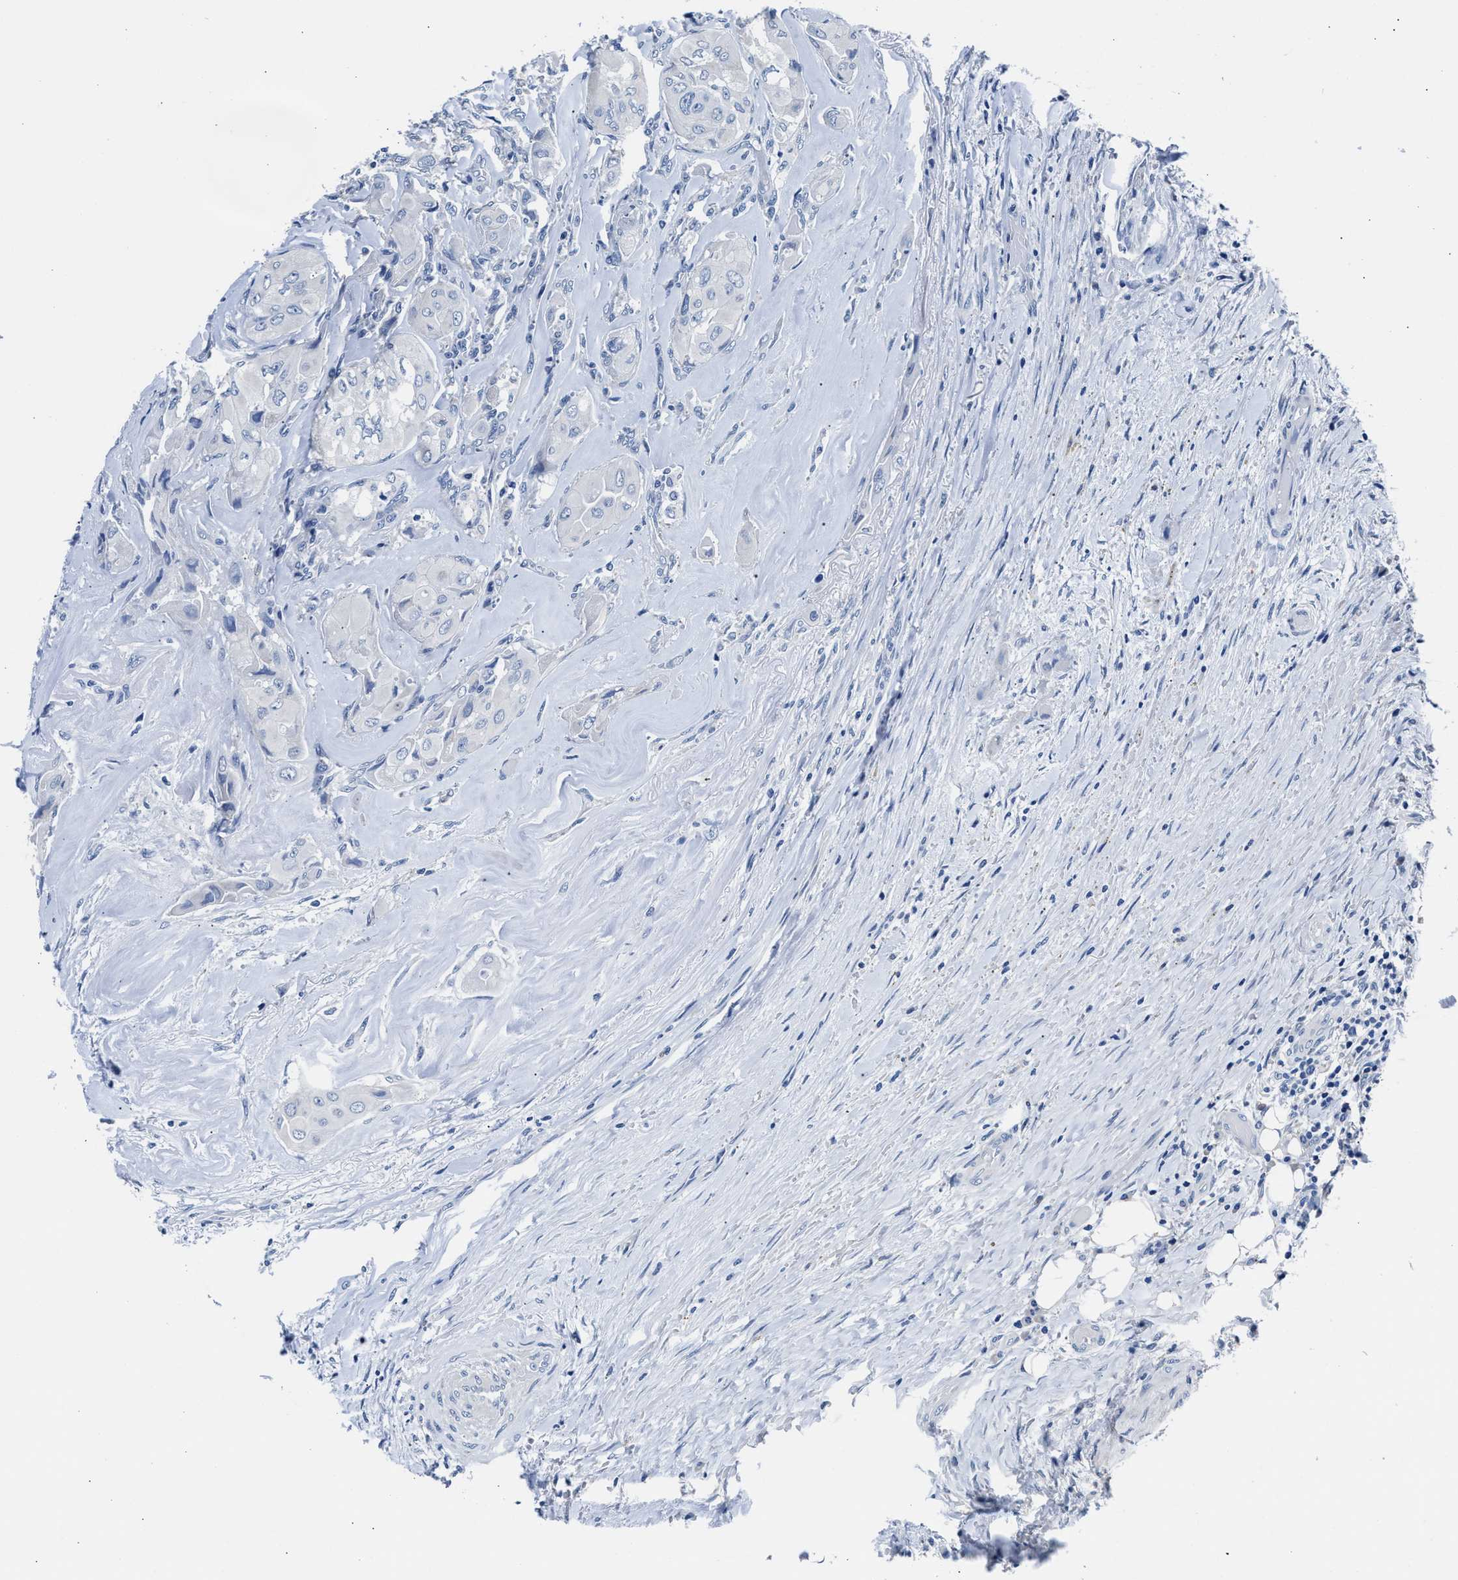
{"staining": {"intensity": "negative", "quantity": "none", "location": "none"}, "tissue": "thyroid cancer", "cell_type": "Tumor cells", "image_type": "cancer", "snomed": [{"axis": "morphology", "description": "Papillary adenocarcinoma, NOS"}, {"axis": "topography", "description": "Thyroid gland"}], "caption": "DAB (3,3'-diaminobenzidine) immunohistochemical staining of papillary adenocarcinoma (thyroid) demonstrates no significant staining in tumor cells.", "gene": "GSTM1", "patient": {"sex": "female", "age": 59}}